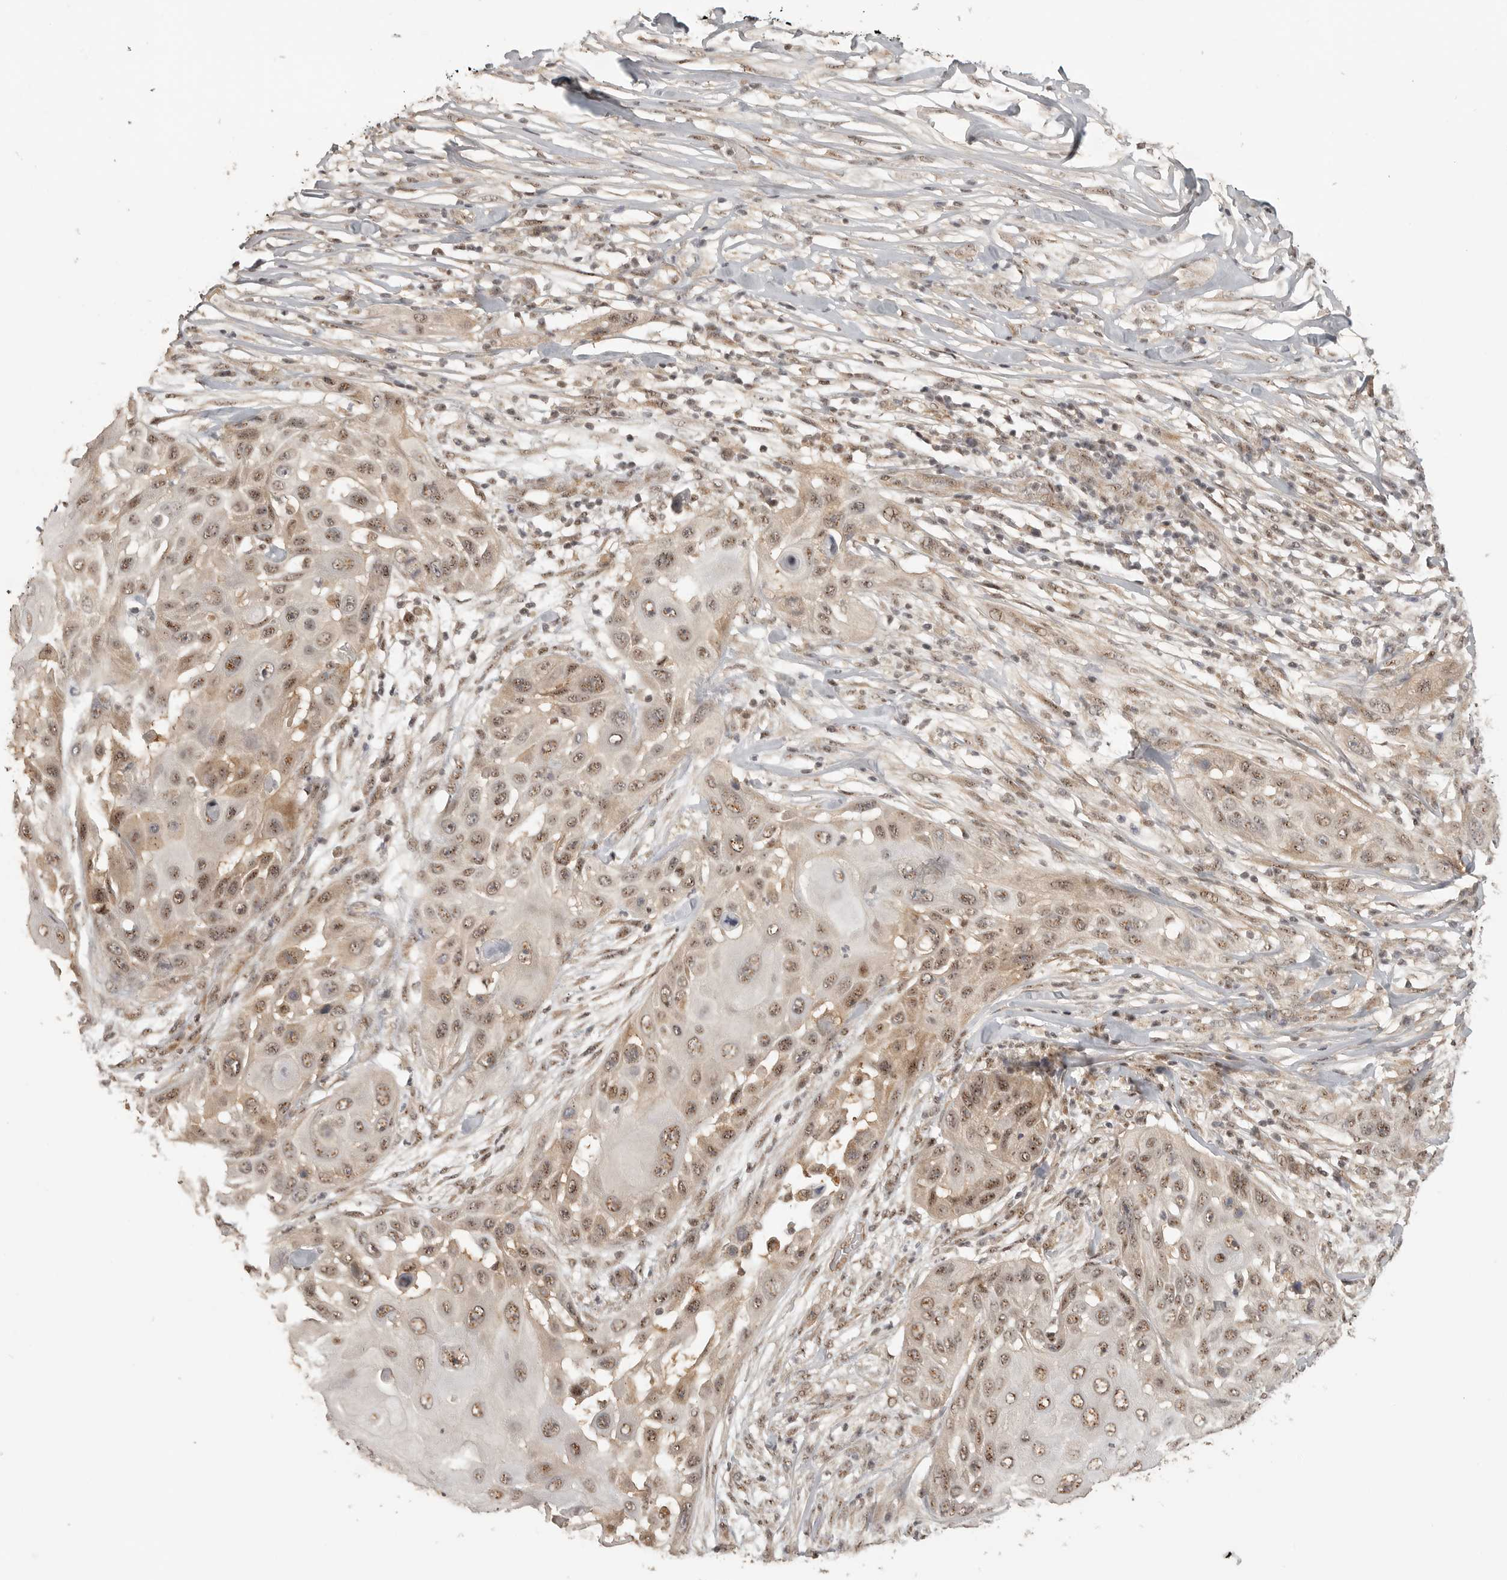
{"staining": {"intensity": "moderate", "quantity": ">75%", "location": "nuclear"}, "tissue": "skin cancer", "cell_type": "Tumor cells", "image_type": "cancer", "snomed": [{"axis": "morphology", "description": "Squamous cell carcinoma, NOS"}, {"axis": "topography", "description": "Skin"}], "caption": "Brown immunohistochemical staining in human skin squamous cell carcinoma exhibits moderate nuclear positivity in about >75% of tumor cells.", "gene": "POMP", "patient": {"sex": "female", "age": 44}}